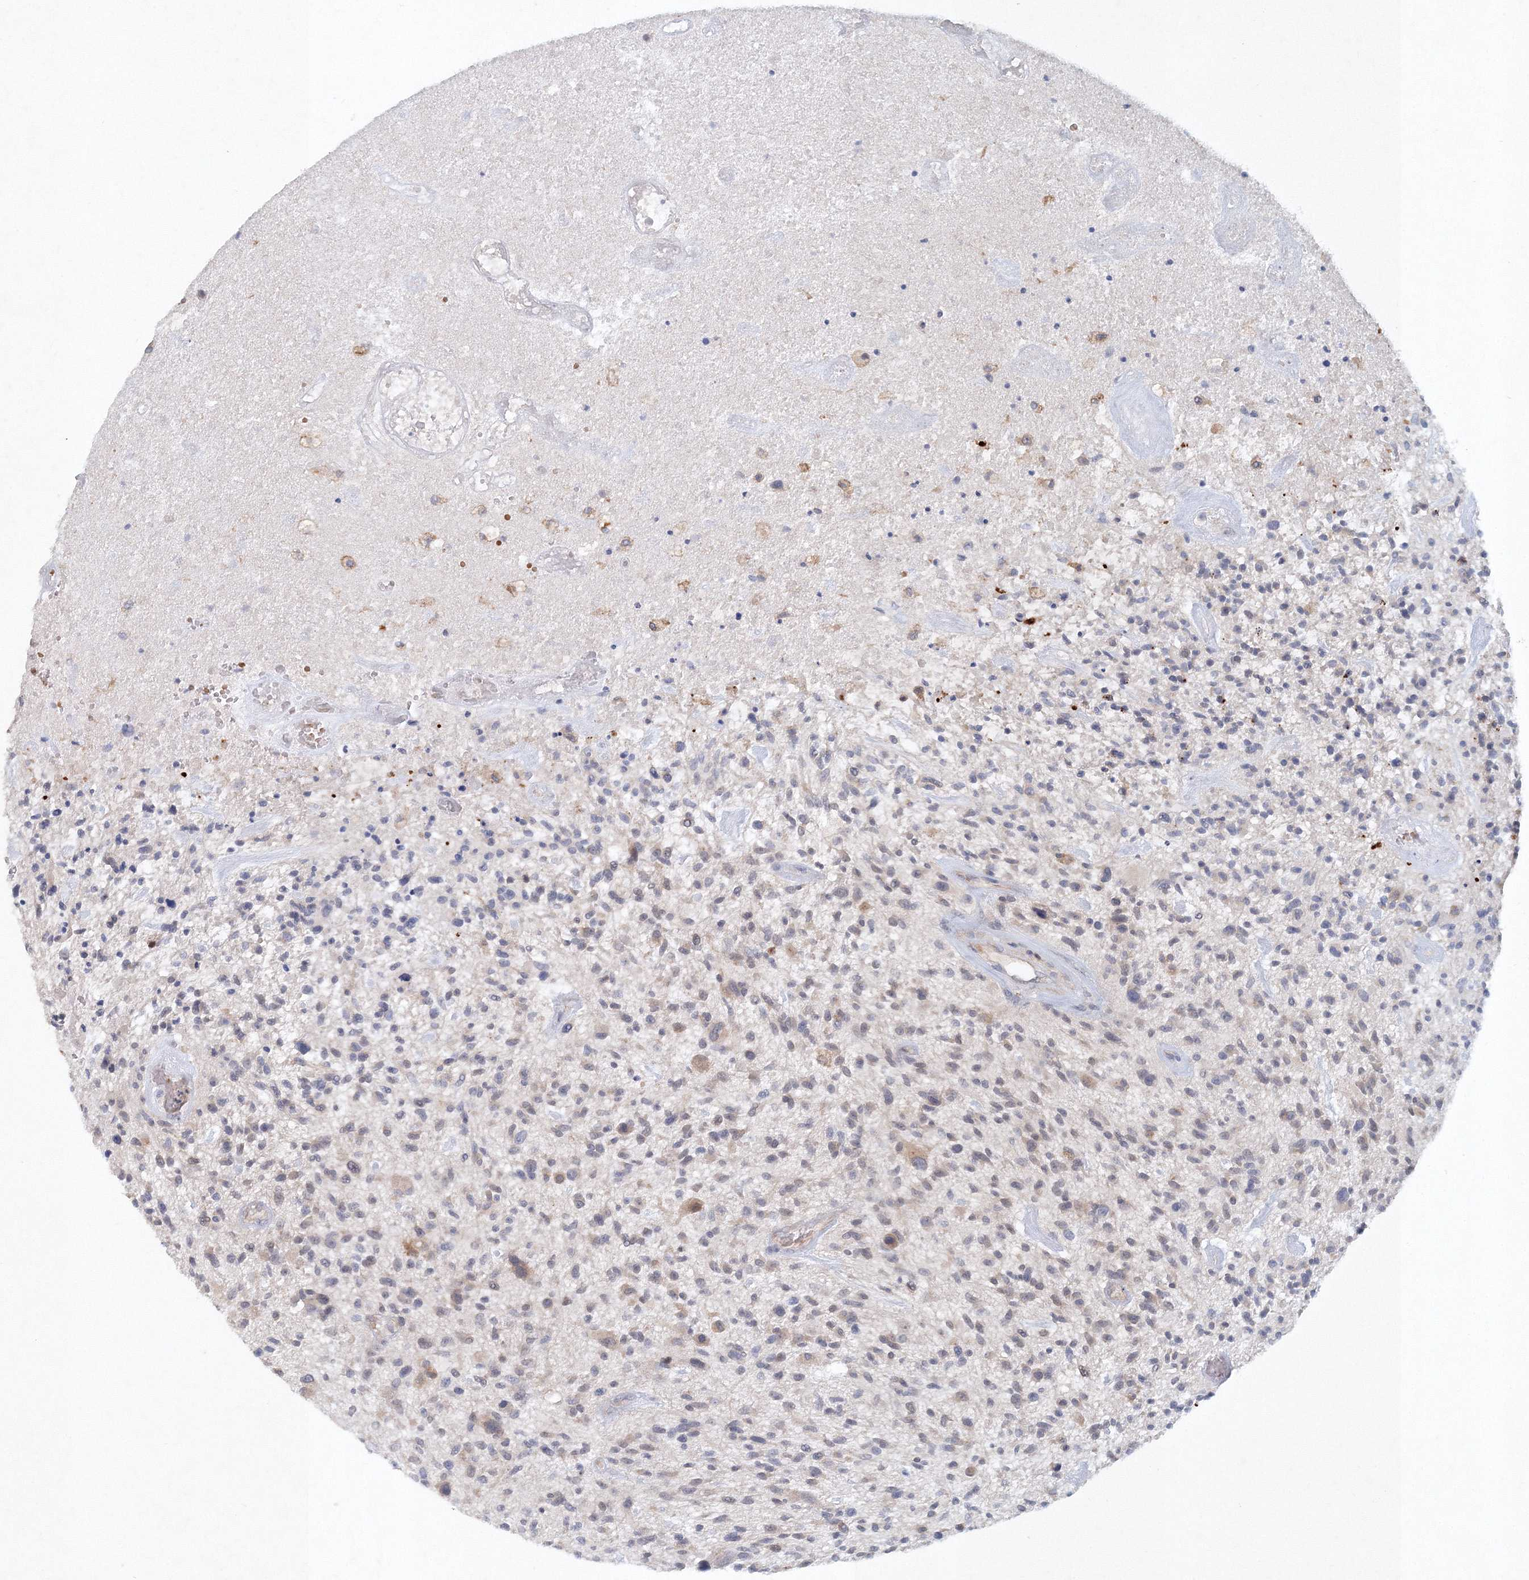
{"staining": {"intensity": "negative", "quantity": "none", "location": "none"}, "tissue": "glioma", "cell_type": "Tumor cells", "image_type": "cancer", "snomed": [{"axis": "morphology", "description": "Glioma, malignant, High grade"}, {"axis": "topography", "description": "Brain"}], "caption": "Photomicrograph shows no significant protein expression in tumor cells of malignant high-grade glioma.", "gene": "SH3BP5", "patient": {"sex": "male", "age": 47}}